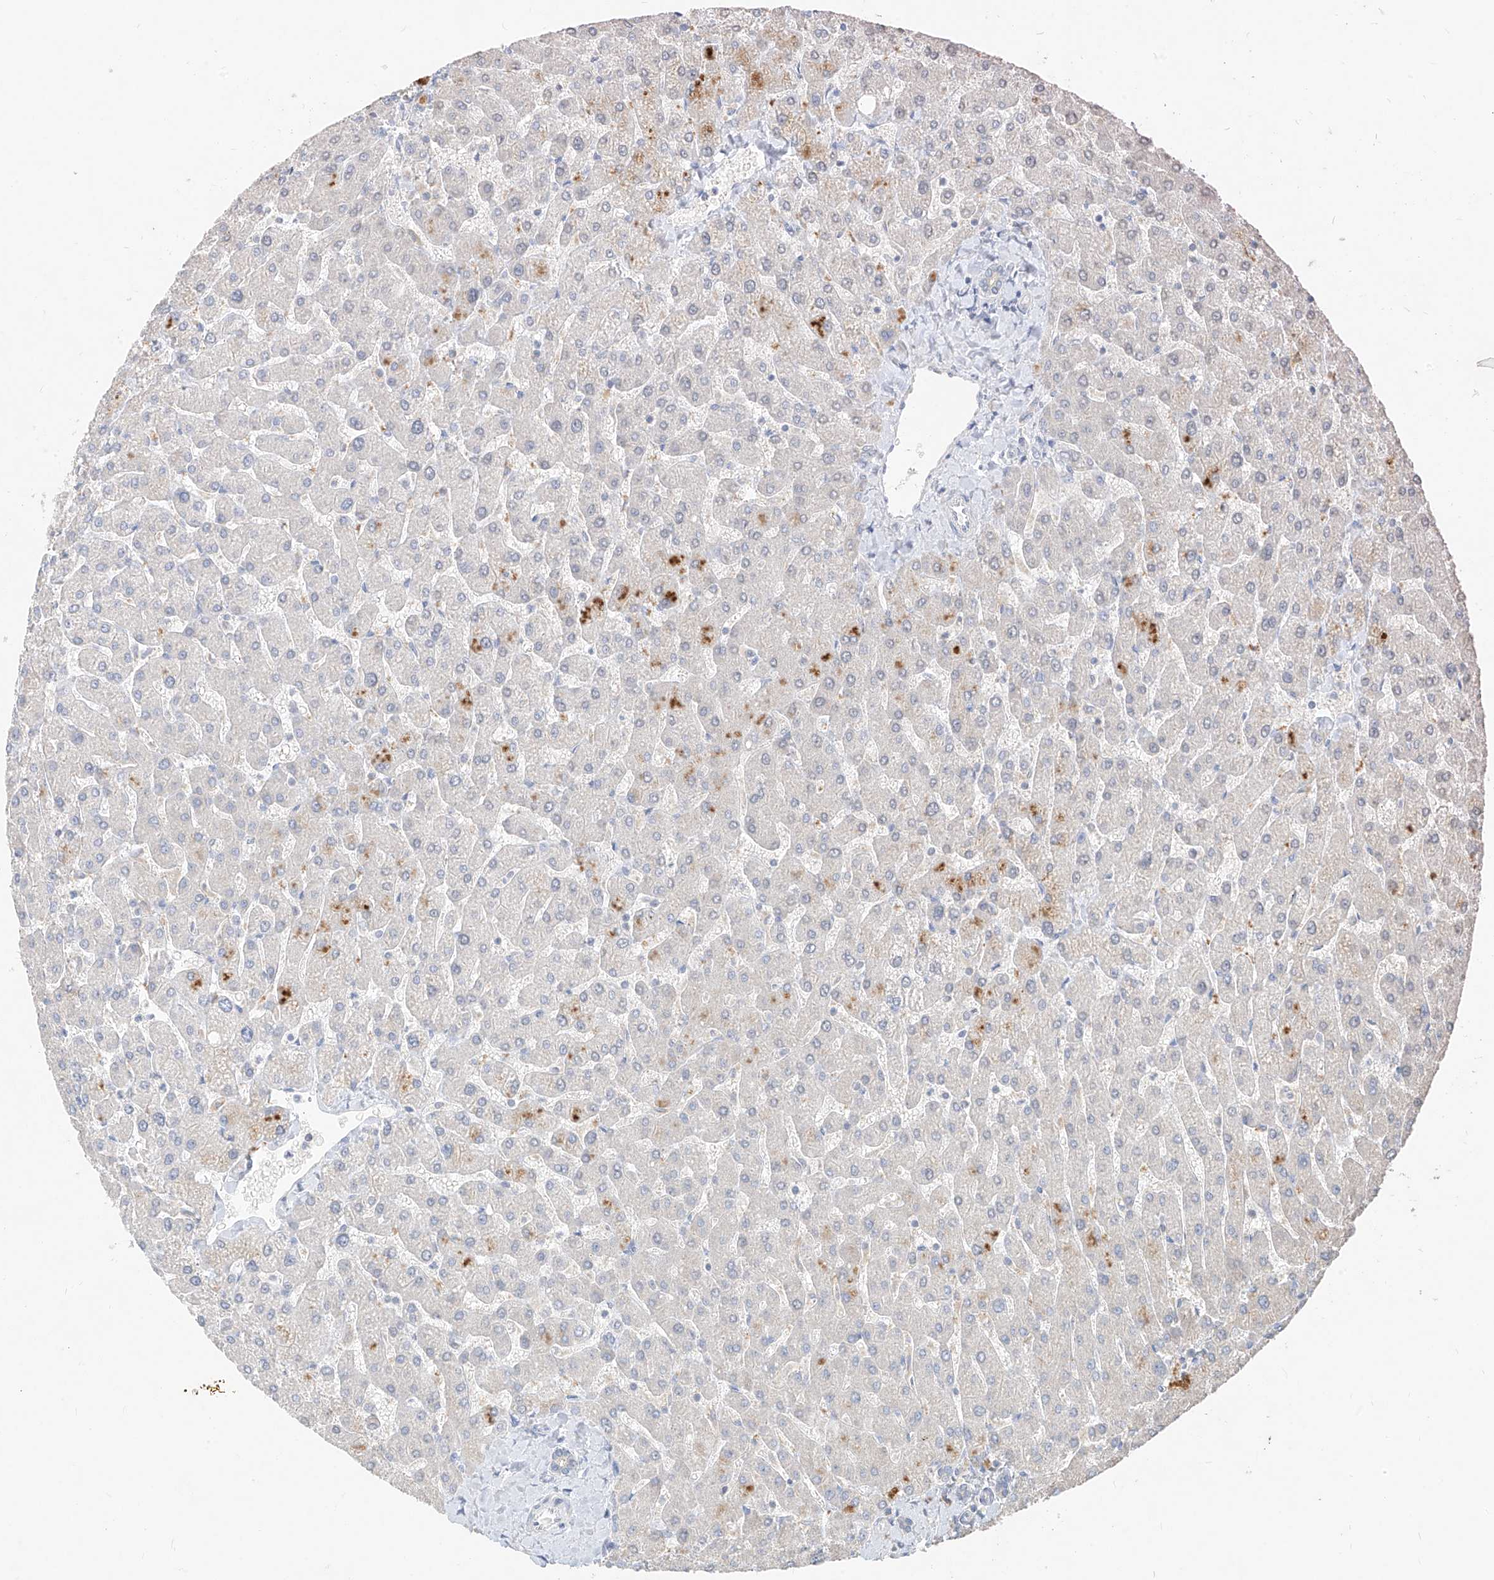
{"staining": {"intensity": "negative", "quantity": "none", "location": "none"}, "tissue": "liver", "cell_type": "Cholangiocytes", "image_type": "normal", "snomed": [{"axis": "morphology", "description": "Normal tissue, NOS"}, {"axis": "topography", "description": "Liver"}], "caption": "An image of liver stained for a protein displays no brown staining in cholangiocytes.", "gene": "ZZEF1", "patient": {"sex": "male", "age": 55}}